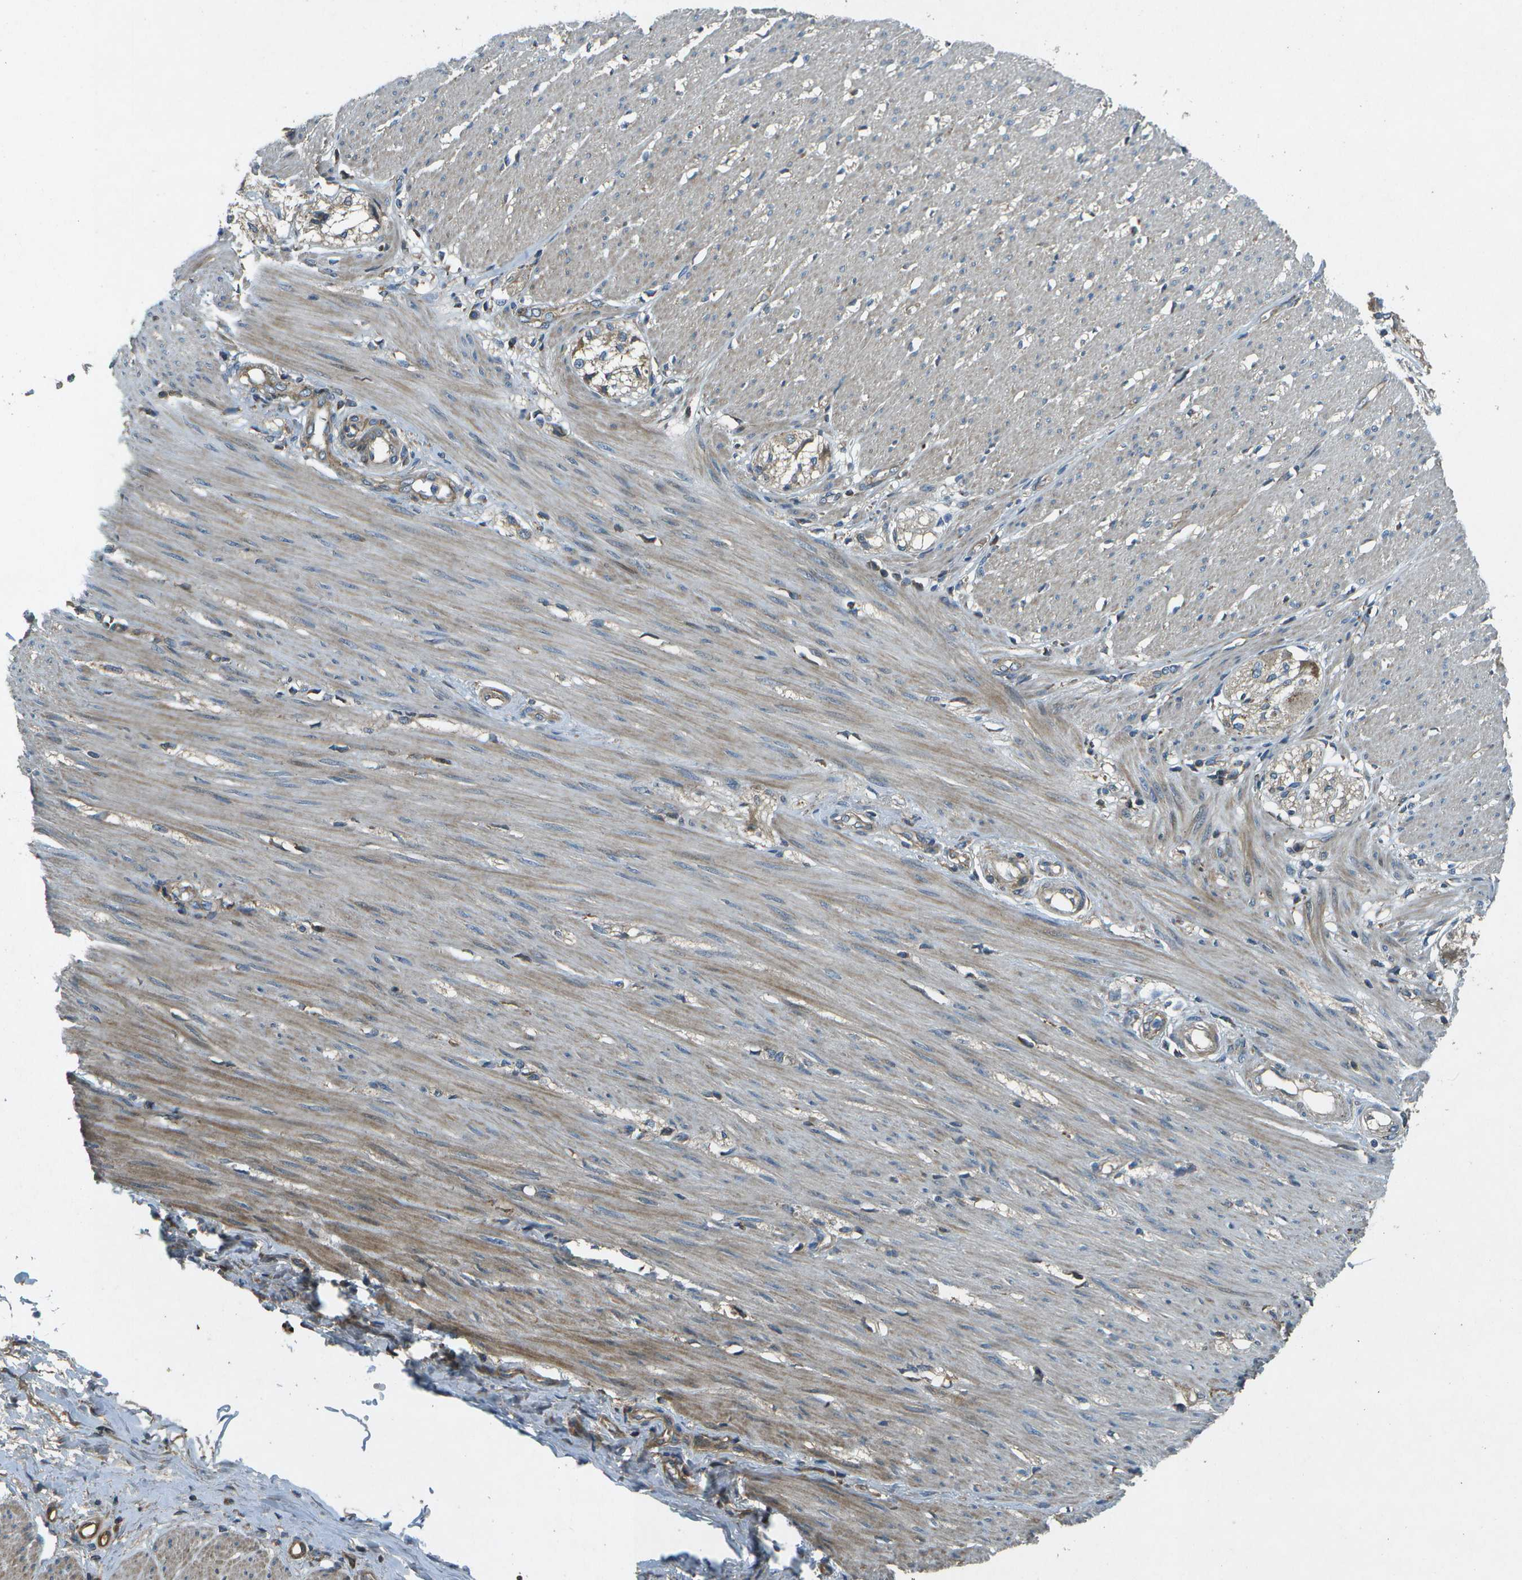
{"staining": {"intensity": "negative", "quantity": "none", "location": "none"}, "tissue": "adipose tissue", "cell_type": "Adipocytes", "image_type": "normal", "snomed": [{"axis": "morphology", "description": "Normal tissue, NOS"}, {"axis": "morphology", "description": "Adenocarcinoma, NOS"}, {"axis": "topography", "description": "Colon"}, {"axis": "topography", "description": "Peripheral nerve tissue"}], "caption": "High power microscopy photomicrograph of an IHC micrograph of normal adipose tissue, revealing no significant expression in adipocytes. The staining was performed using DAB to visualize the protein expression in brown, while the nuclei were stained in blue with hematoxylin (Magnification: 20x).", "gene": "PXYLP1", "patient": {"sex": "male", "age": 14}}